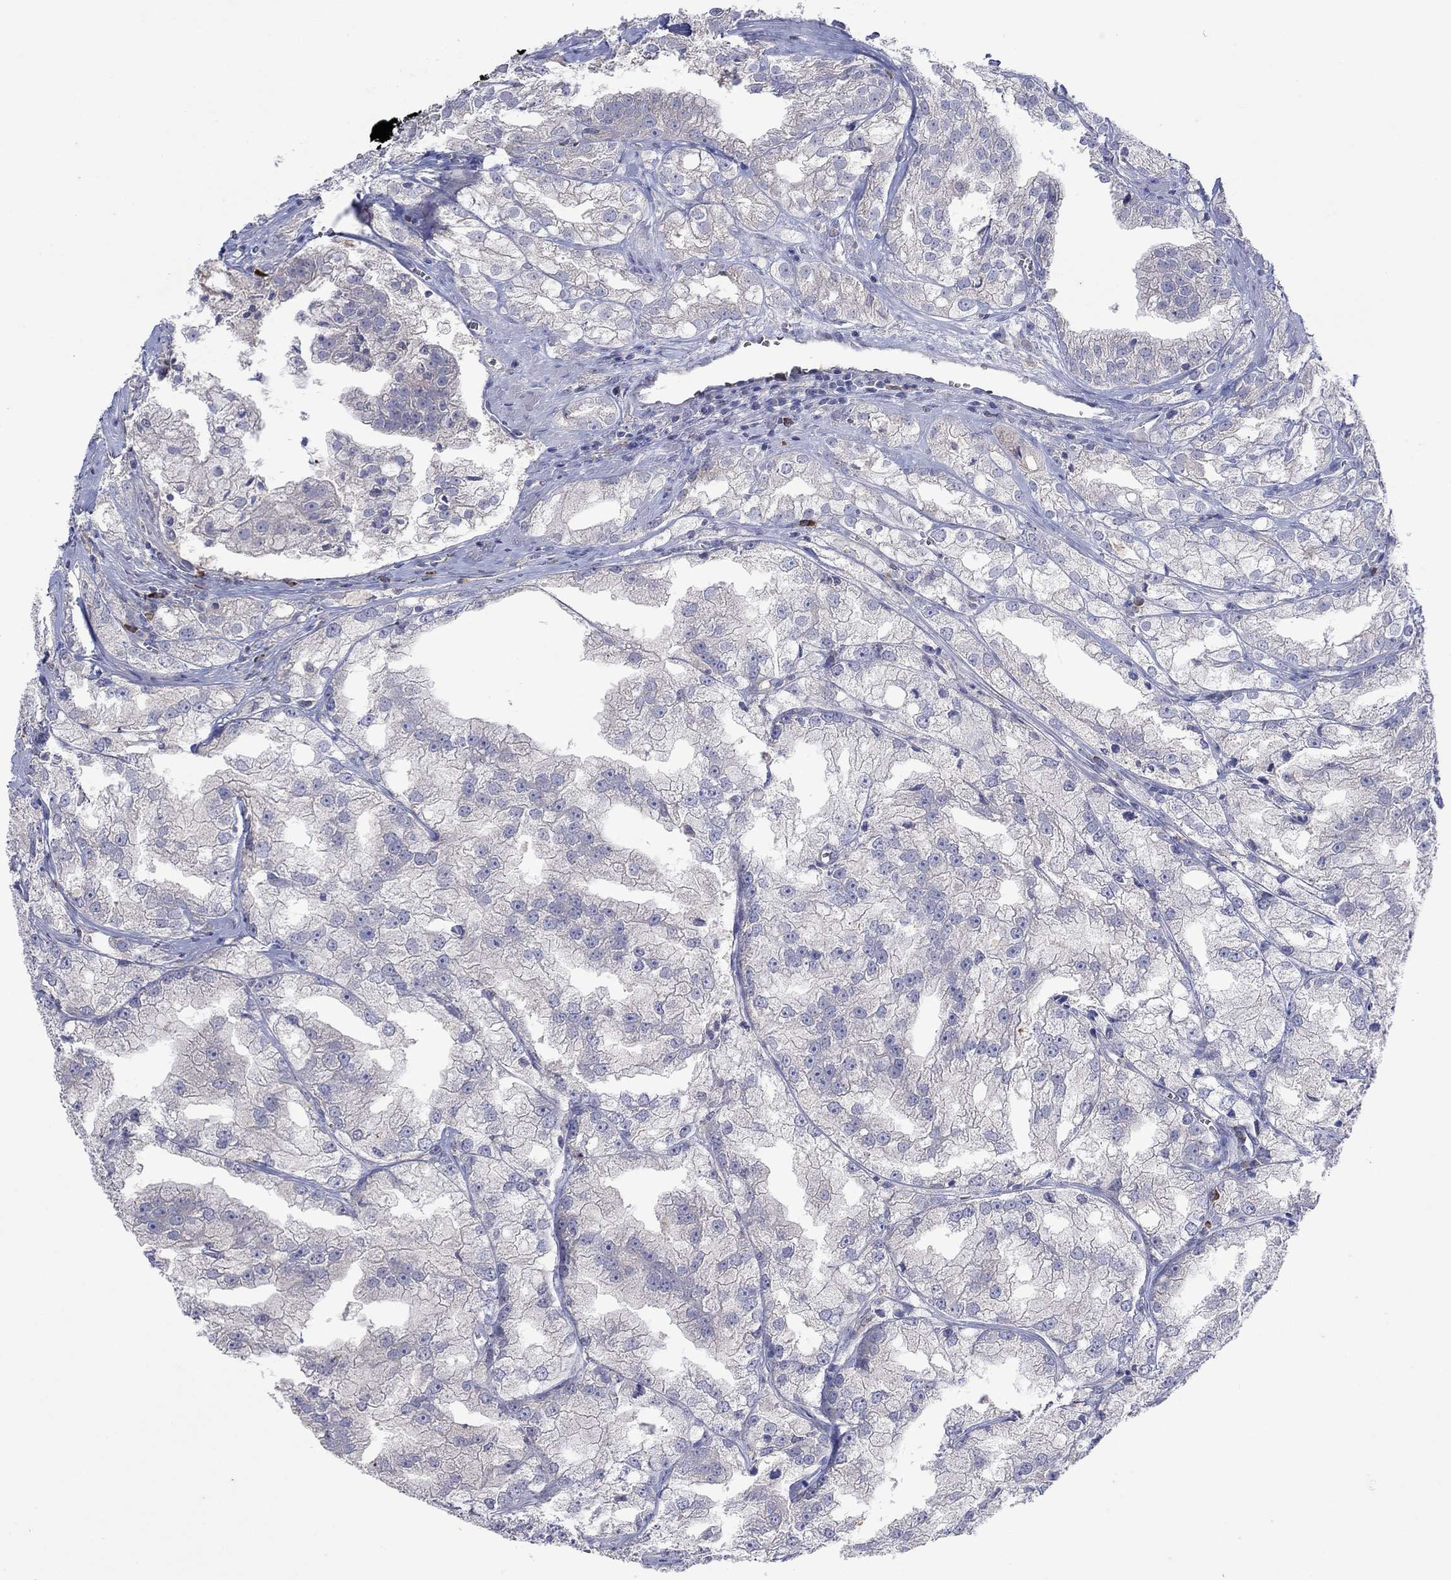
{"staining": {"intensity": "negative", "quantity": "none", "location": "none"}, "tissue": "prostate cancer", "cell_type": "Tumor cells", "image_type": "cancer", "snomed": [{"axis": "morphology", "description": "Adenocarcinoma, NOS"}, {"axis": "topography", "description": "Prostate"}], "caption": "Tumor cells show no significant protein positivity in prostate cancer.", "gene": "PLCL2", "patient": {"sex": "male", "age": 70}}